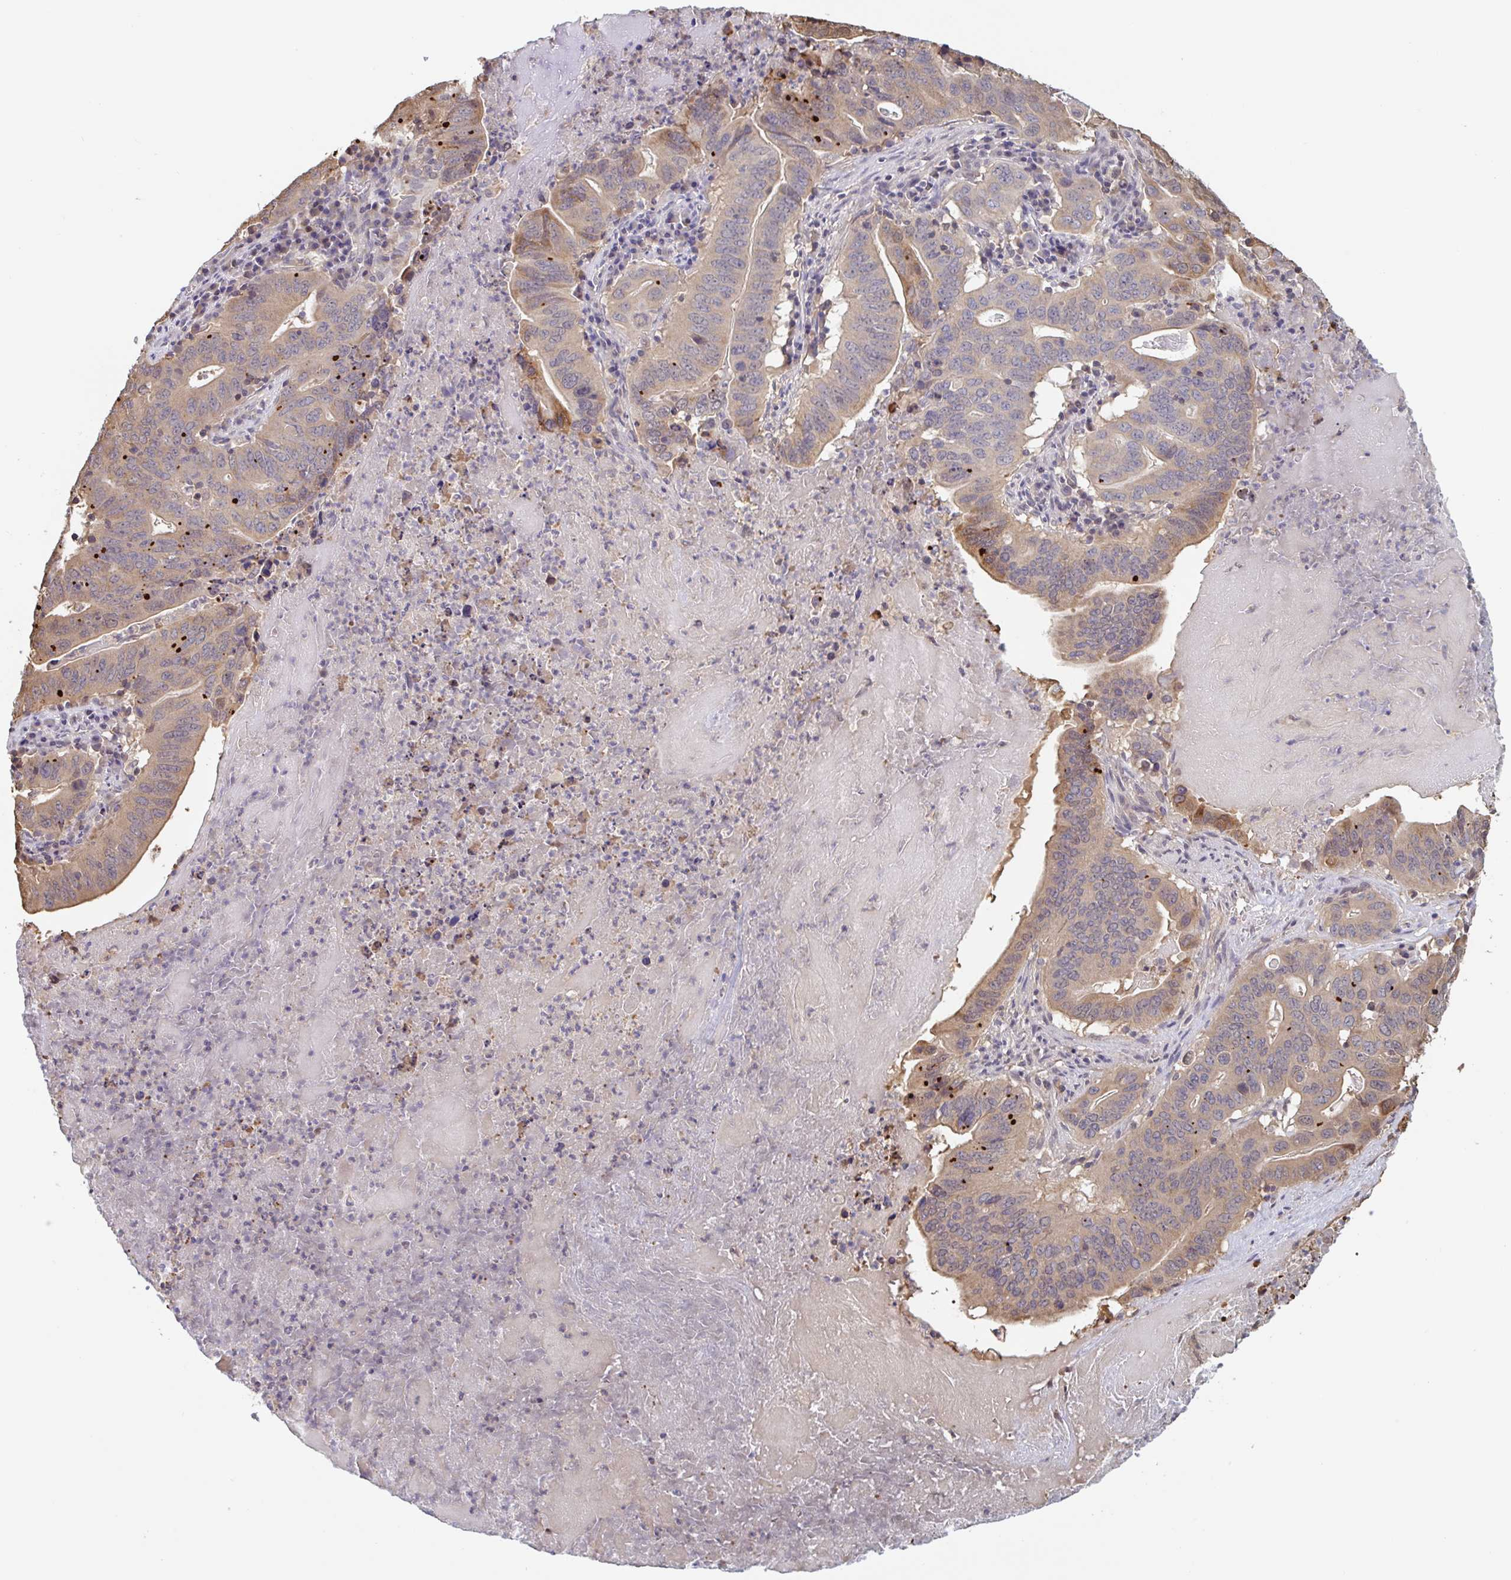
{"staining": {"intensity": "weak", "quantity": ">75%", "location": "cytoplasmic/membranous"}, "tissue": "lung cancer", "cell_type": "Tumor cells", "image_type": "cancer", "snomed": [{"axis": "morphology", "description": "Adenocarcinoma, NOS"}, {"axis": "topography", "description": "Lung"}], "caption": "Human lung adenocarcinoma stained with a protein marker shows weak staining in tumor cells.", "gene": "OTOP2", "patient": {"sex": "female", "age": 60}}